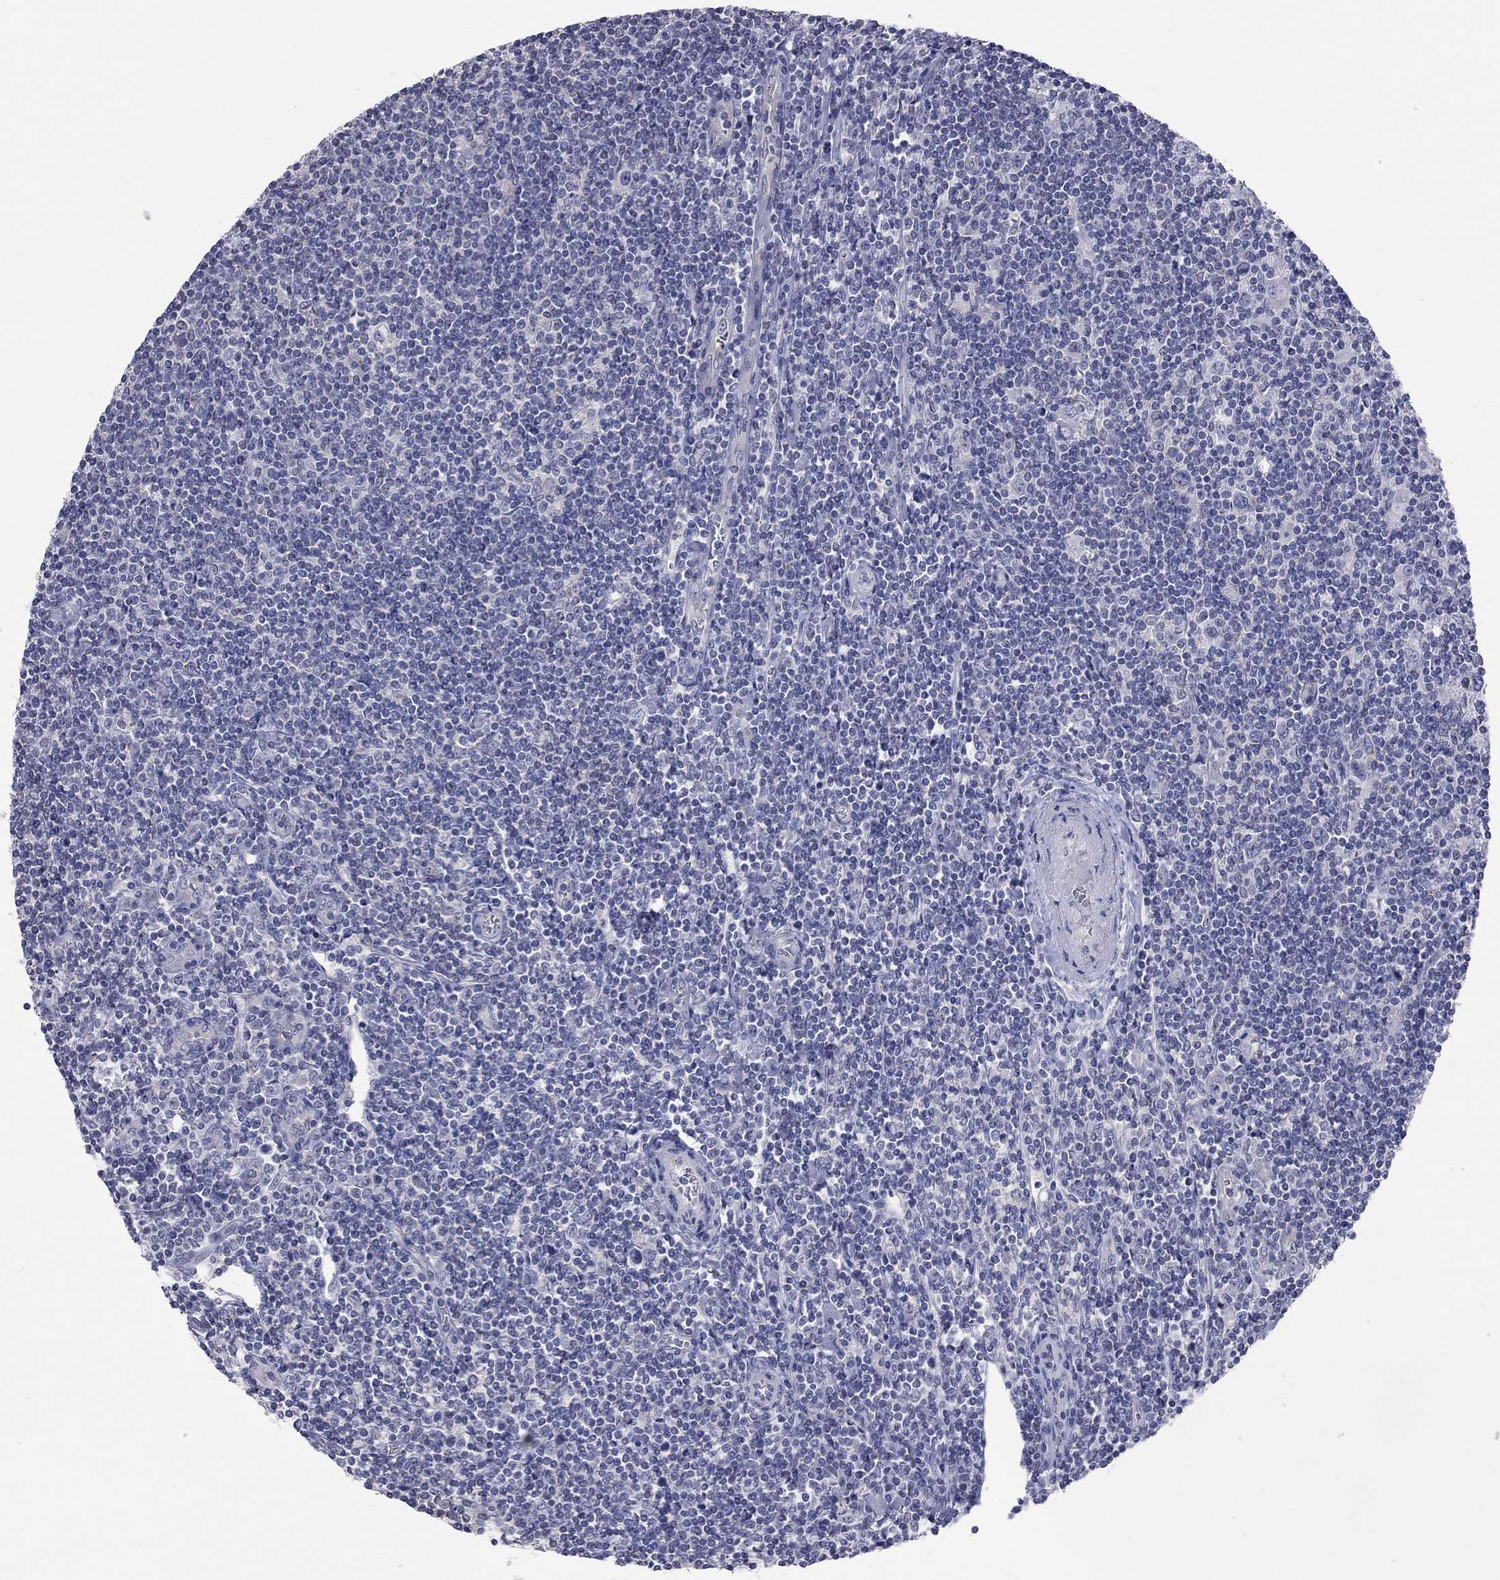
{"staining": {"intensity": "negative", "quantity": "none", "location": "none"}, "tissue": "lymphoma", "cell_type": "Tumor cells", "image_type": "cancer", "snomed": [{"axis": "morphology", "description": "Hodgkin's disease, NOS"}, {"axis": "topography", "description": "Lymph node"}], "caption": "DAB immunohistochemical staining of human lymphoma demonstrates no significant positivity in tumor cells.", "gene": "OPRK1", "patient": {"sex": "male", "age": 40}}